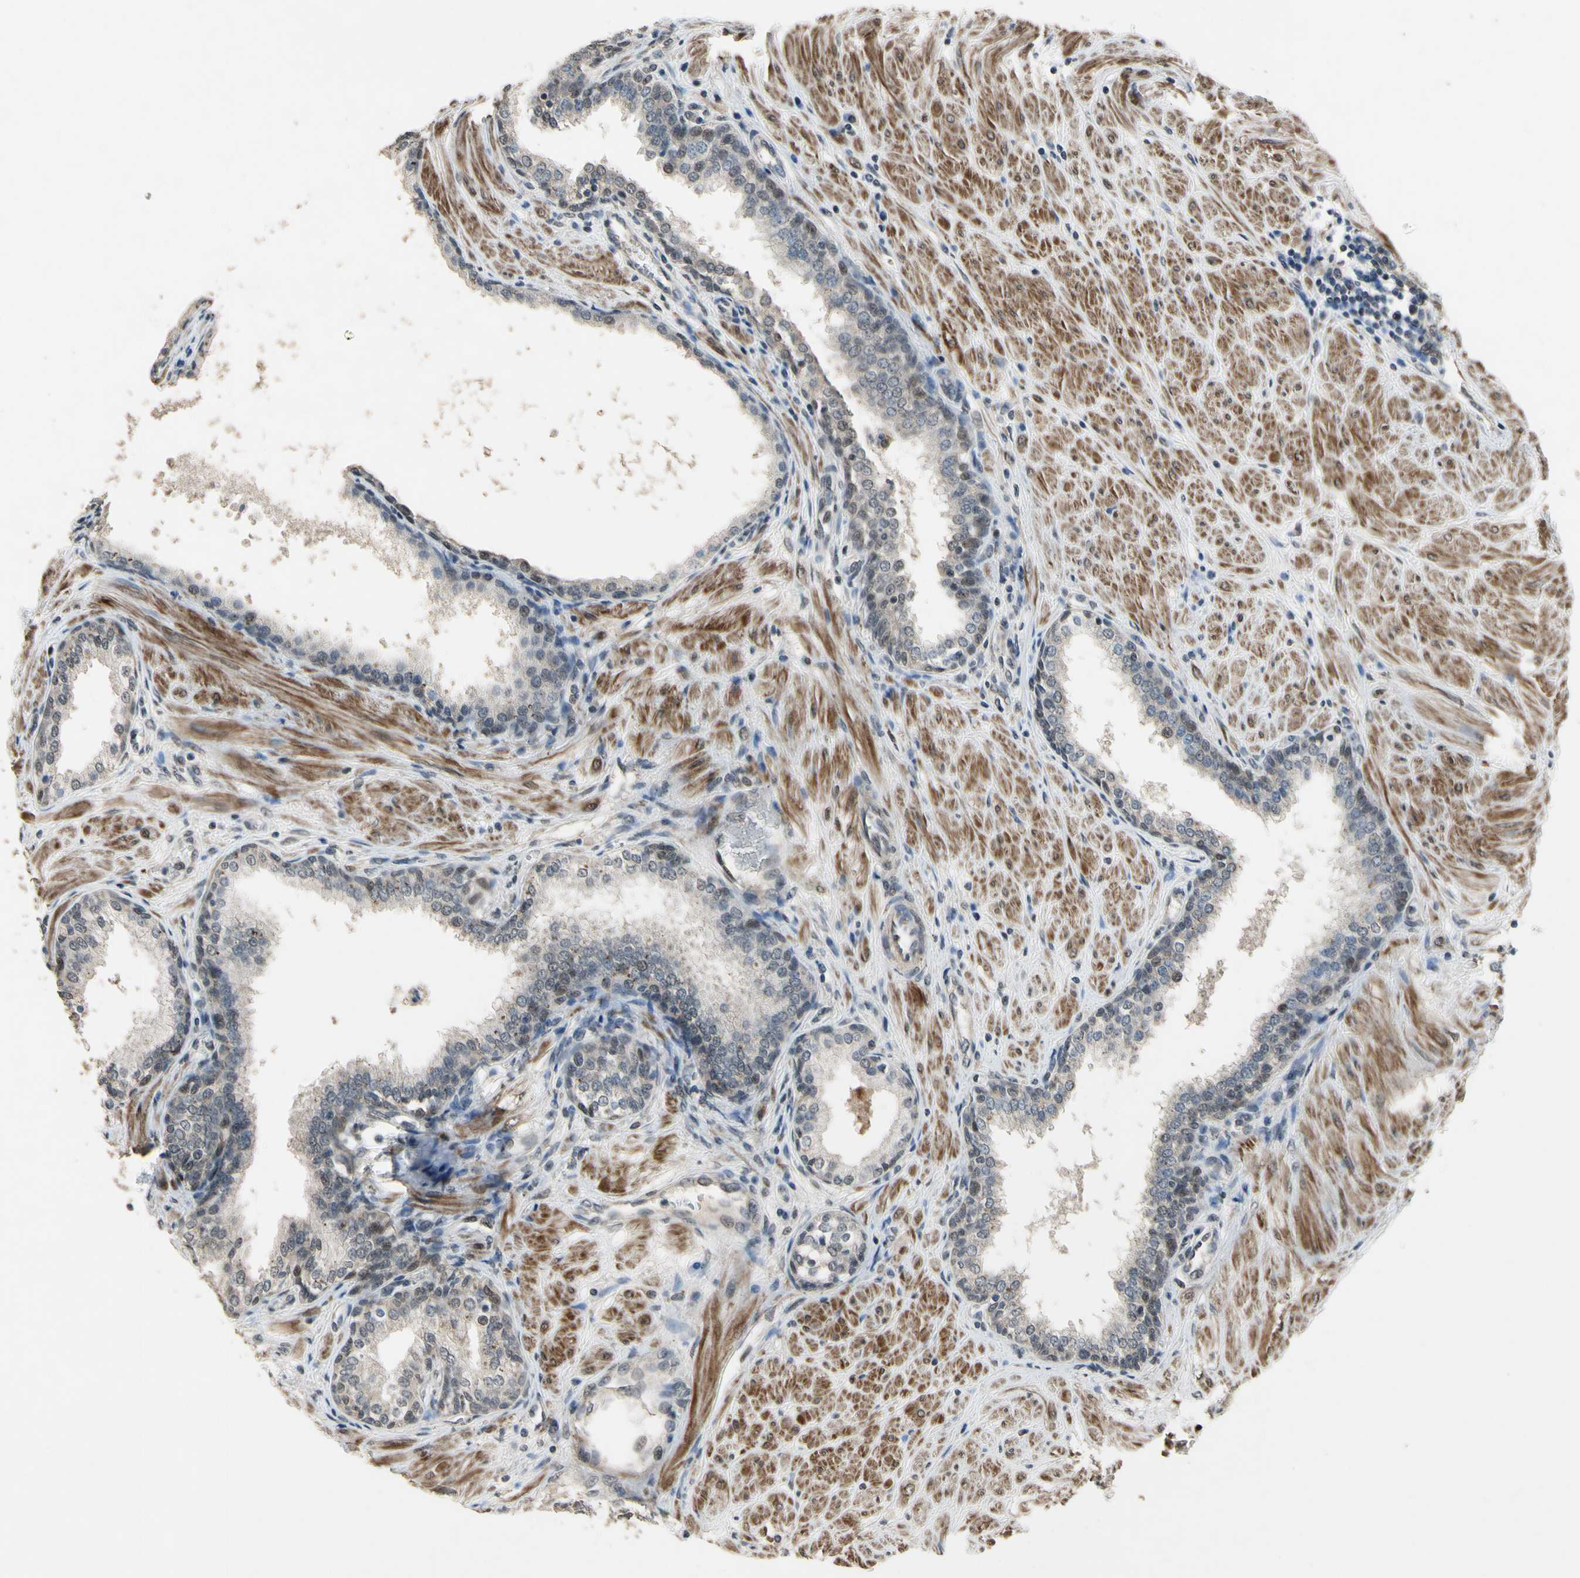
{"staining": {"intensity": "weak", "quantity": ">75%", "location": "nuclear"}, "tissue": "prostate", "cell_type": "Glandular cells", "image_type": "normal", "snomed": [{"axis": "morphology", "description": "Normal tissue, NOS"}, {"axis": "topography", "description": "Prostate"}], "caption": "A low amount of weak nuclear expression is appreciated in about >75% of glandular cells in unremarkable prostate.", "gene": "ZNF174", "patient": {"sex": "male", "age": 51}}